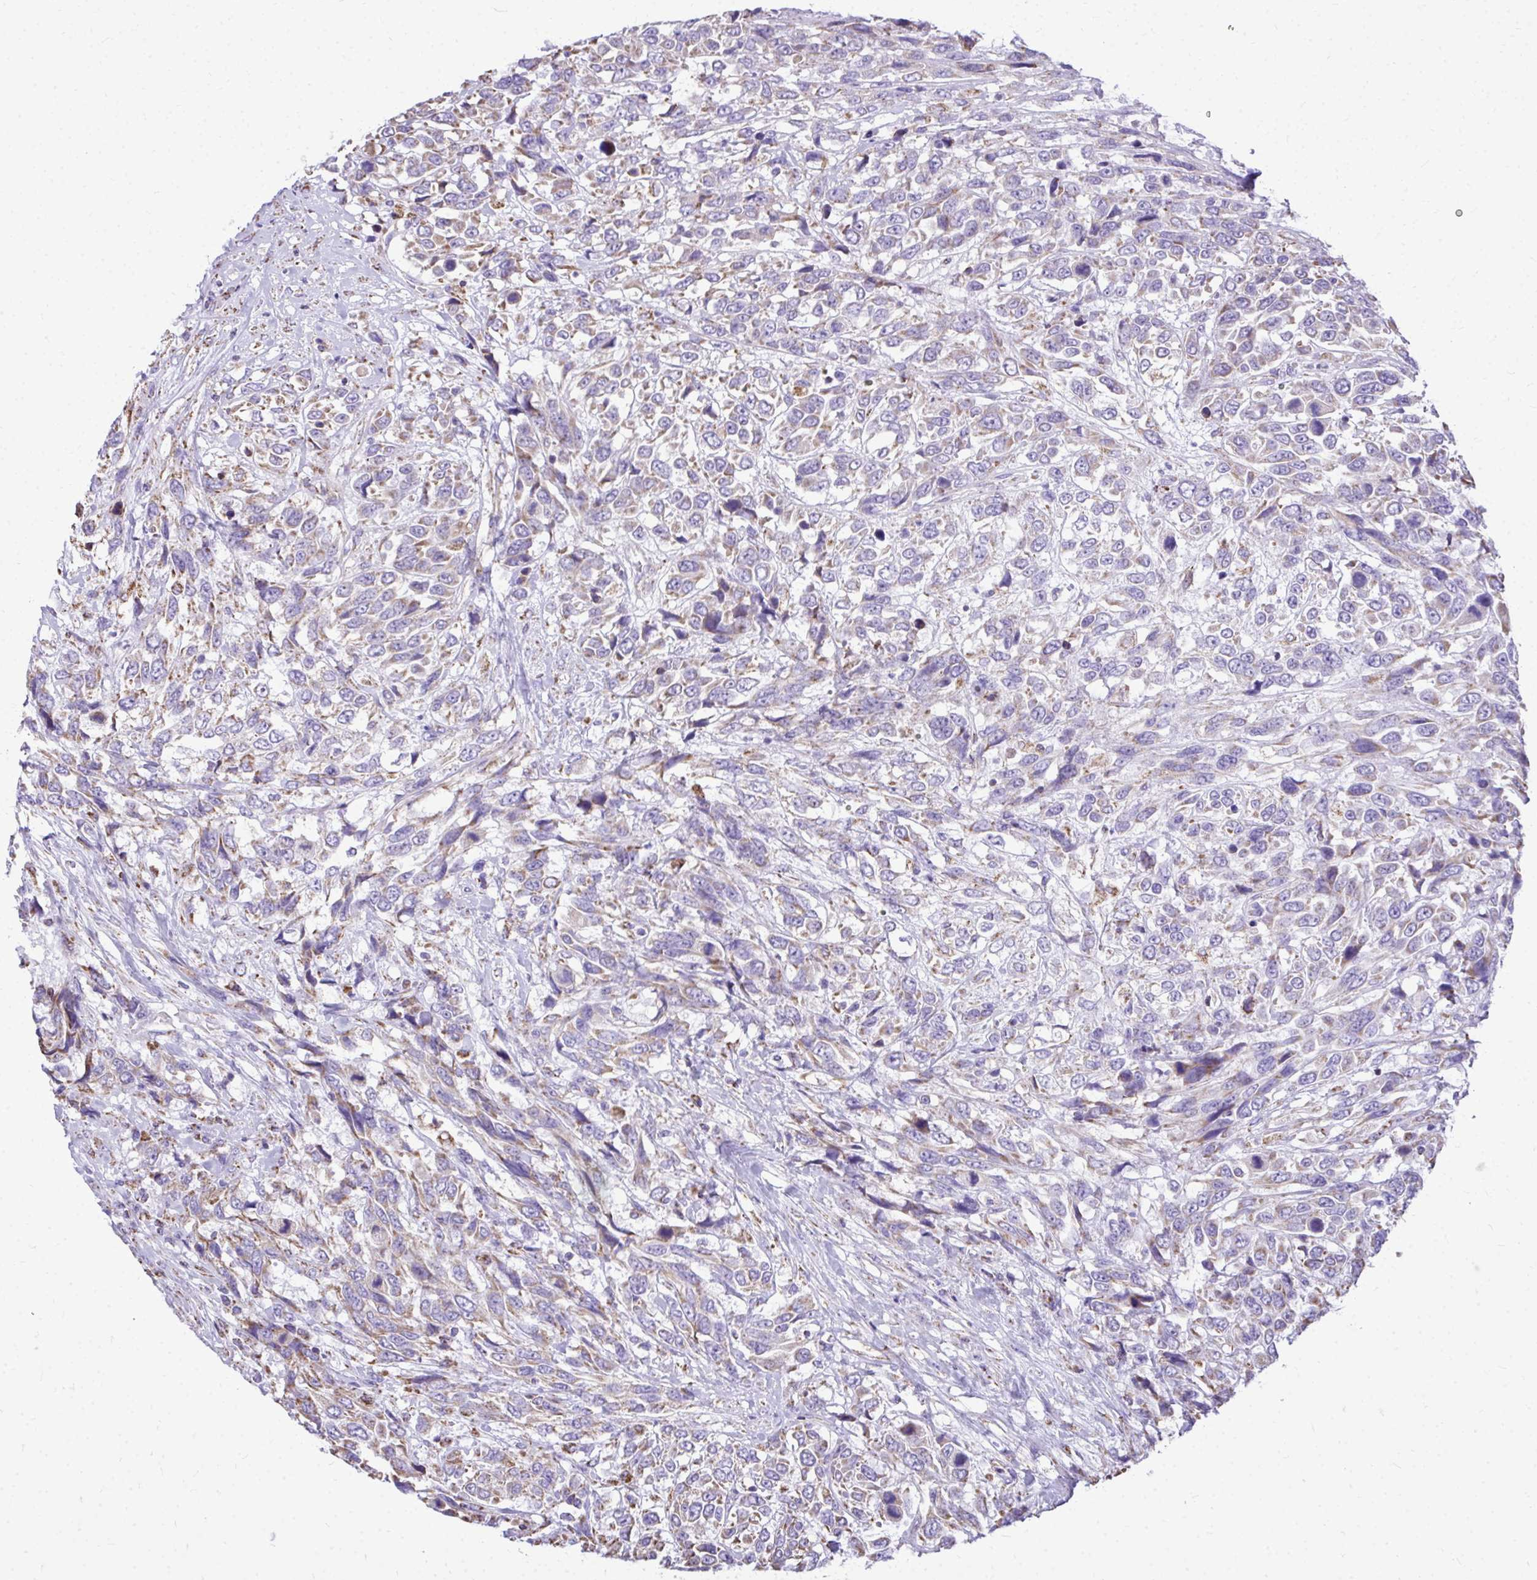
{"staining": {"intensity": "weak", "quantity": "25%-75%", "location": "cytoplasmic/membranous"}, "tissue": "urothelial cancer", "cell_type": "Tumor cells", "image_type": "cancer", "snomed": [{"axis": "morphology", "description": "Urothelial carcinoma, High grade"}, {"axis": "topography", "description": "Urinary bladder"}], "caption": "Protein staining of urothelial carcinoma (high-grade) tissue displays weak cytoplasmic/membranous positivity in about 25%-75% of tumor cells.", "gene": "MPZL2", "patient": {"sex": "female", "age": 70}}